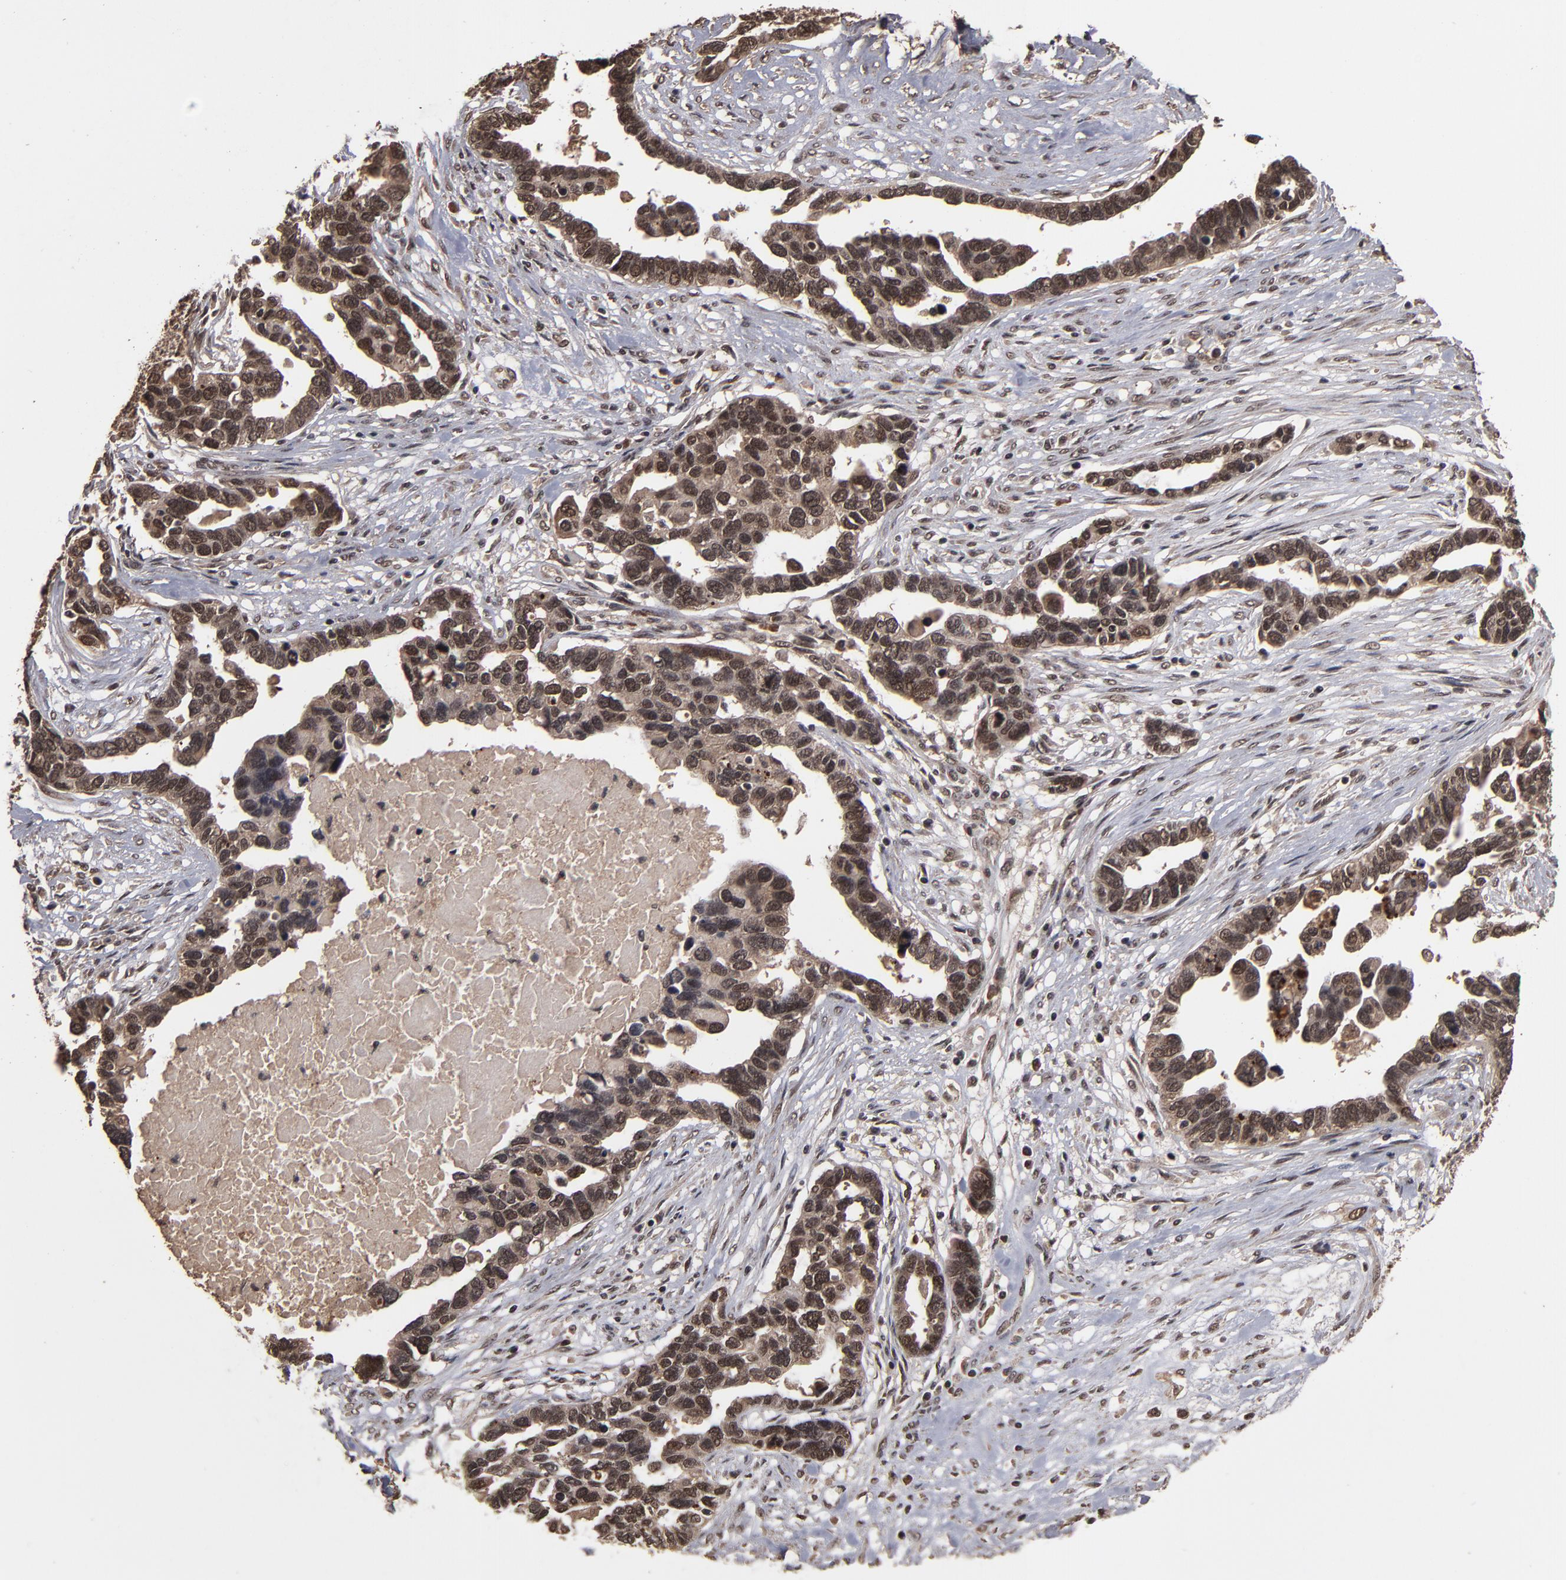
{"staining": {"intensity": "moderate", "quantity": ">75%", "location": "cytoplasmic/membranous,nuclear"}, "tissue": "ovarian cancer", "cell_type": "Tumor cells", "image_type": "cancer", "snomed": [{"axis": "morphology", "description": "Cystadenocarcinoma, serous, NOS"}, {"axis": "topography", "description": "Ovary"}], "caption": "High-power microscopy captured an immunohistochemistry (IHC) photomicrograph of serous cystadenocarcinoma (ovarian), revealing moderate cytoplasmic/membranous and nuclear expression in approximately >75% of tumor cells. (DAB (3,3'-diaminobenzidine) IHC, brown staining for protein, blue staining for nuclei).", "gene": "NXF2B", "patient": {"sex": "female", "age": 54}}